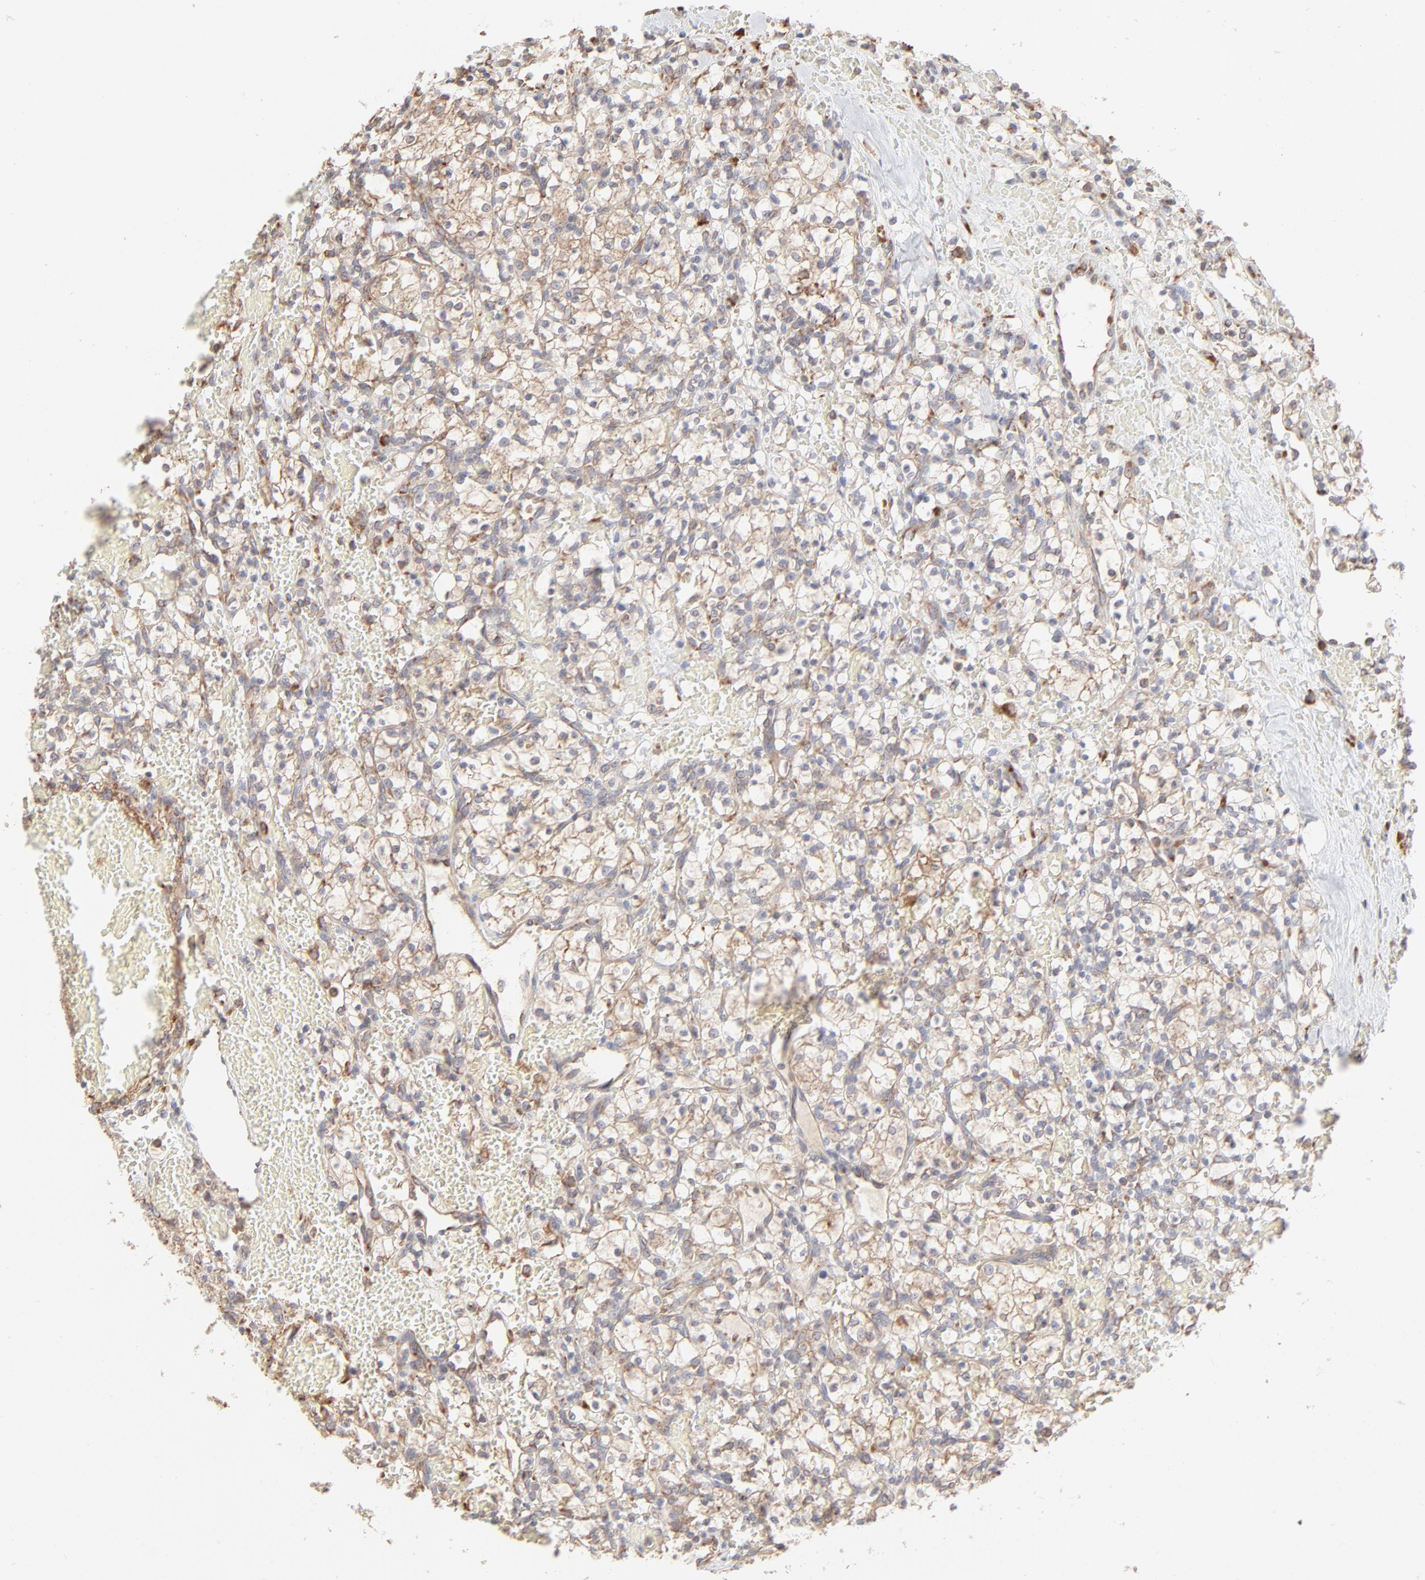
{"staining": {"intensity": "weak", "quantity": "25%-75%", "location": "cytoplasmic/membranous"}, "tissue": "renal cancer", "cell_type": "Tumor cells", "image_type": "cancer", "snomed": [{"axis": "morphology", "description": "Adenocarcinoma, NOS"}, {"axis": "topography", "description": "Kidney"}], "caption": "High-magnification brightfield microscopy of renal adenocarcinoma stained with DAB (3,3'-diaminobenzidine) (brown) and counterstained with hematoxylin (blue). tumor cells exhibit weak cytoplasmic/membranous positivity is seen in approximately25%-75% of cells.", "gene": "RPS20", "patient": {"sex": "female", "age": 60}}